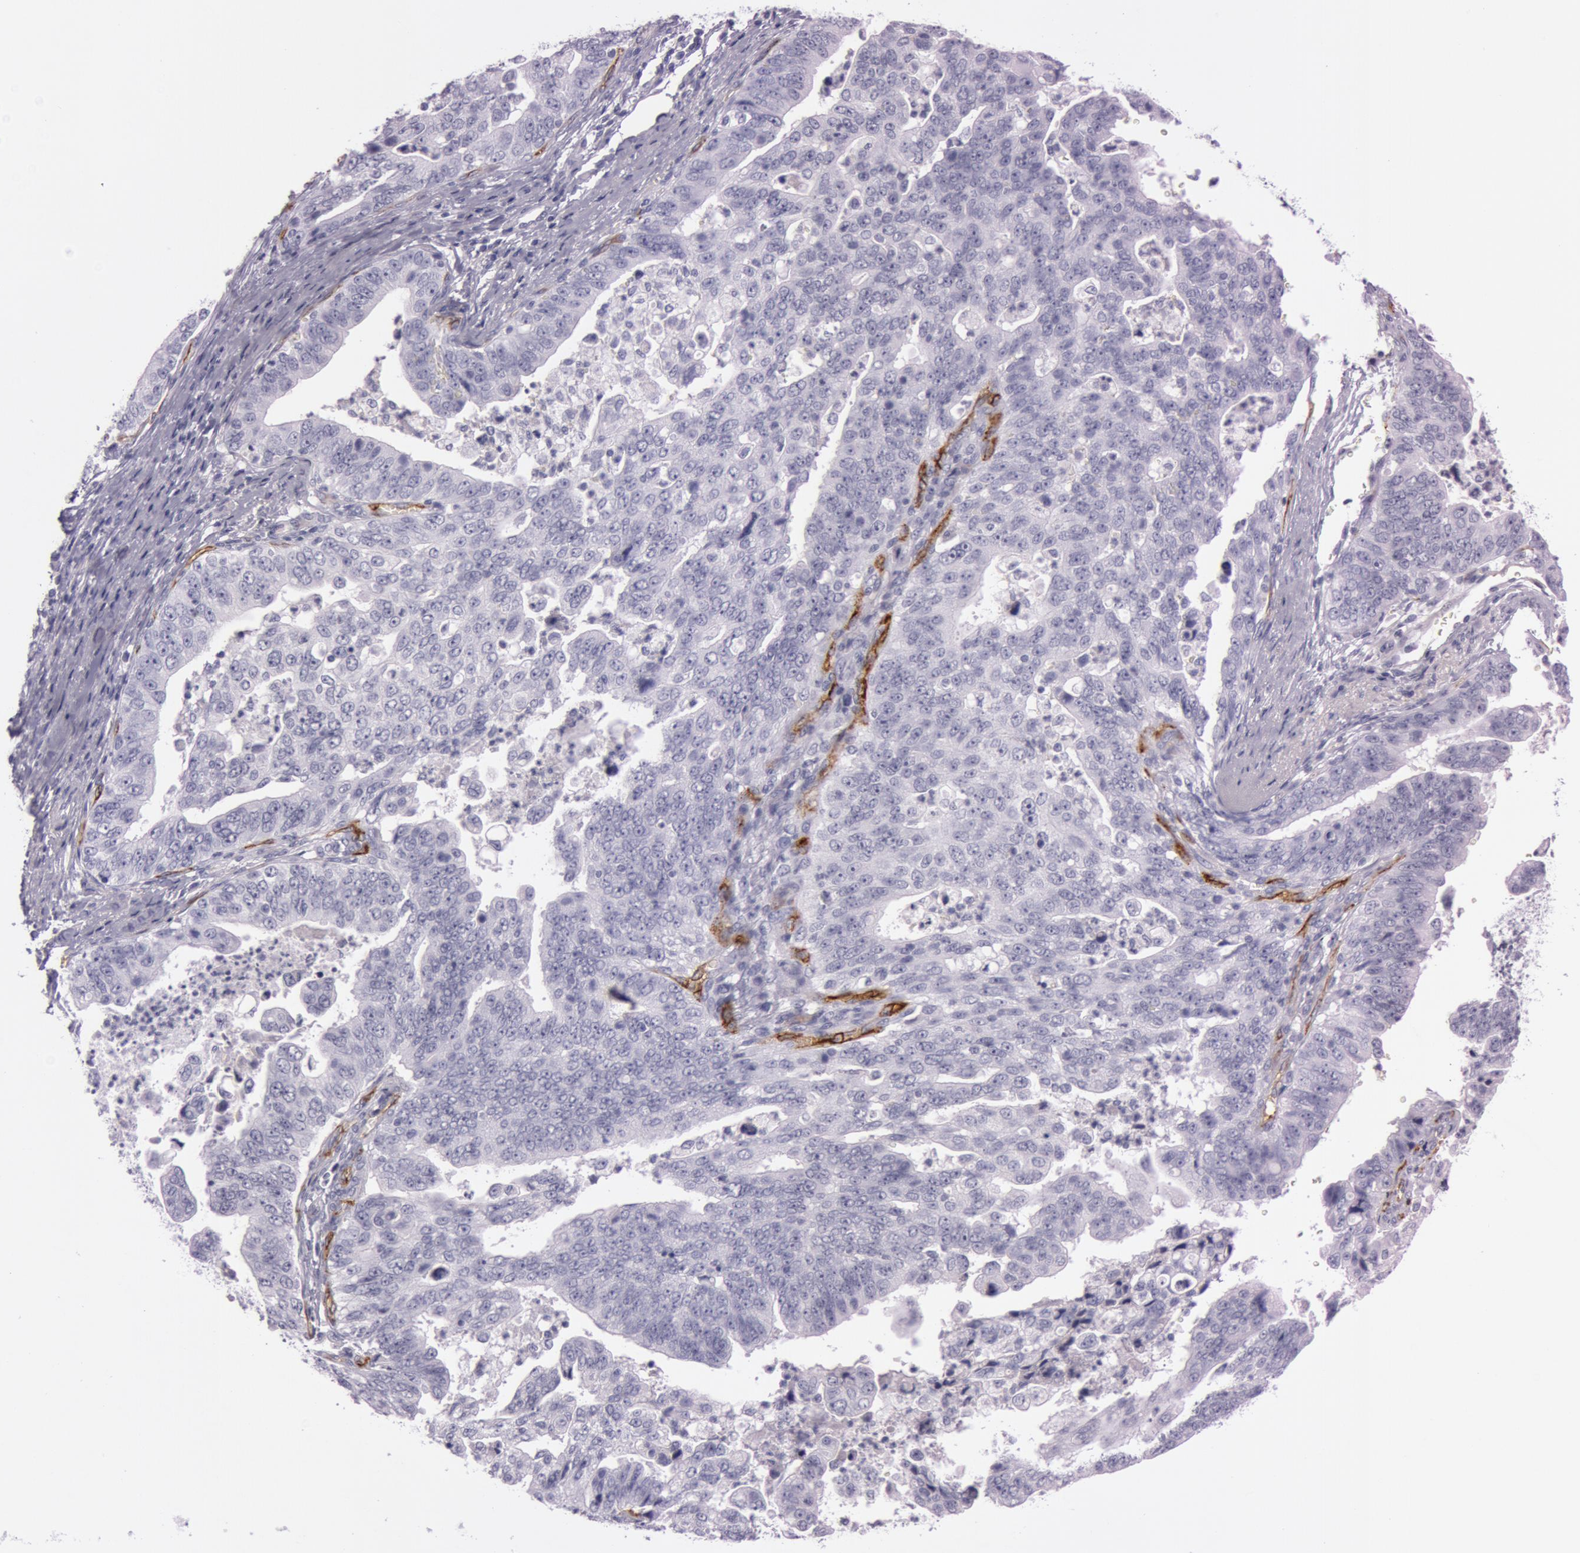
{"staining": {"intensity": "negative", "quantity": "none", "location": "none"}, "tissue": "stomach cancer", "cell_type": "Tumor cells", "image_type": "cancer", "snomed": [{"axis": "morphology", "description": "Adenocarcinoma, NOS"}, {"axis": "topography", "description": "Stomach, upper"}], "caption": "Histopathology image shows no significant protein staining in tumor cells of stomach cancer. (Brightfield microscopy of DAB IHC at high magnification).", "gene": "FOLH1", "patient": {"sex": "female", "age": 50}}